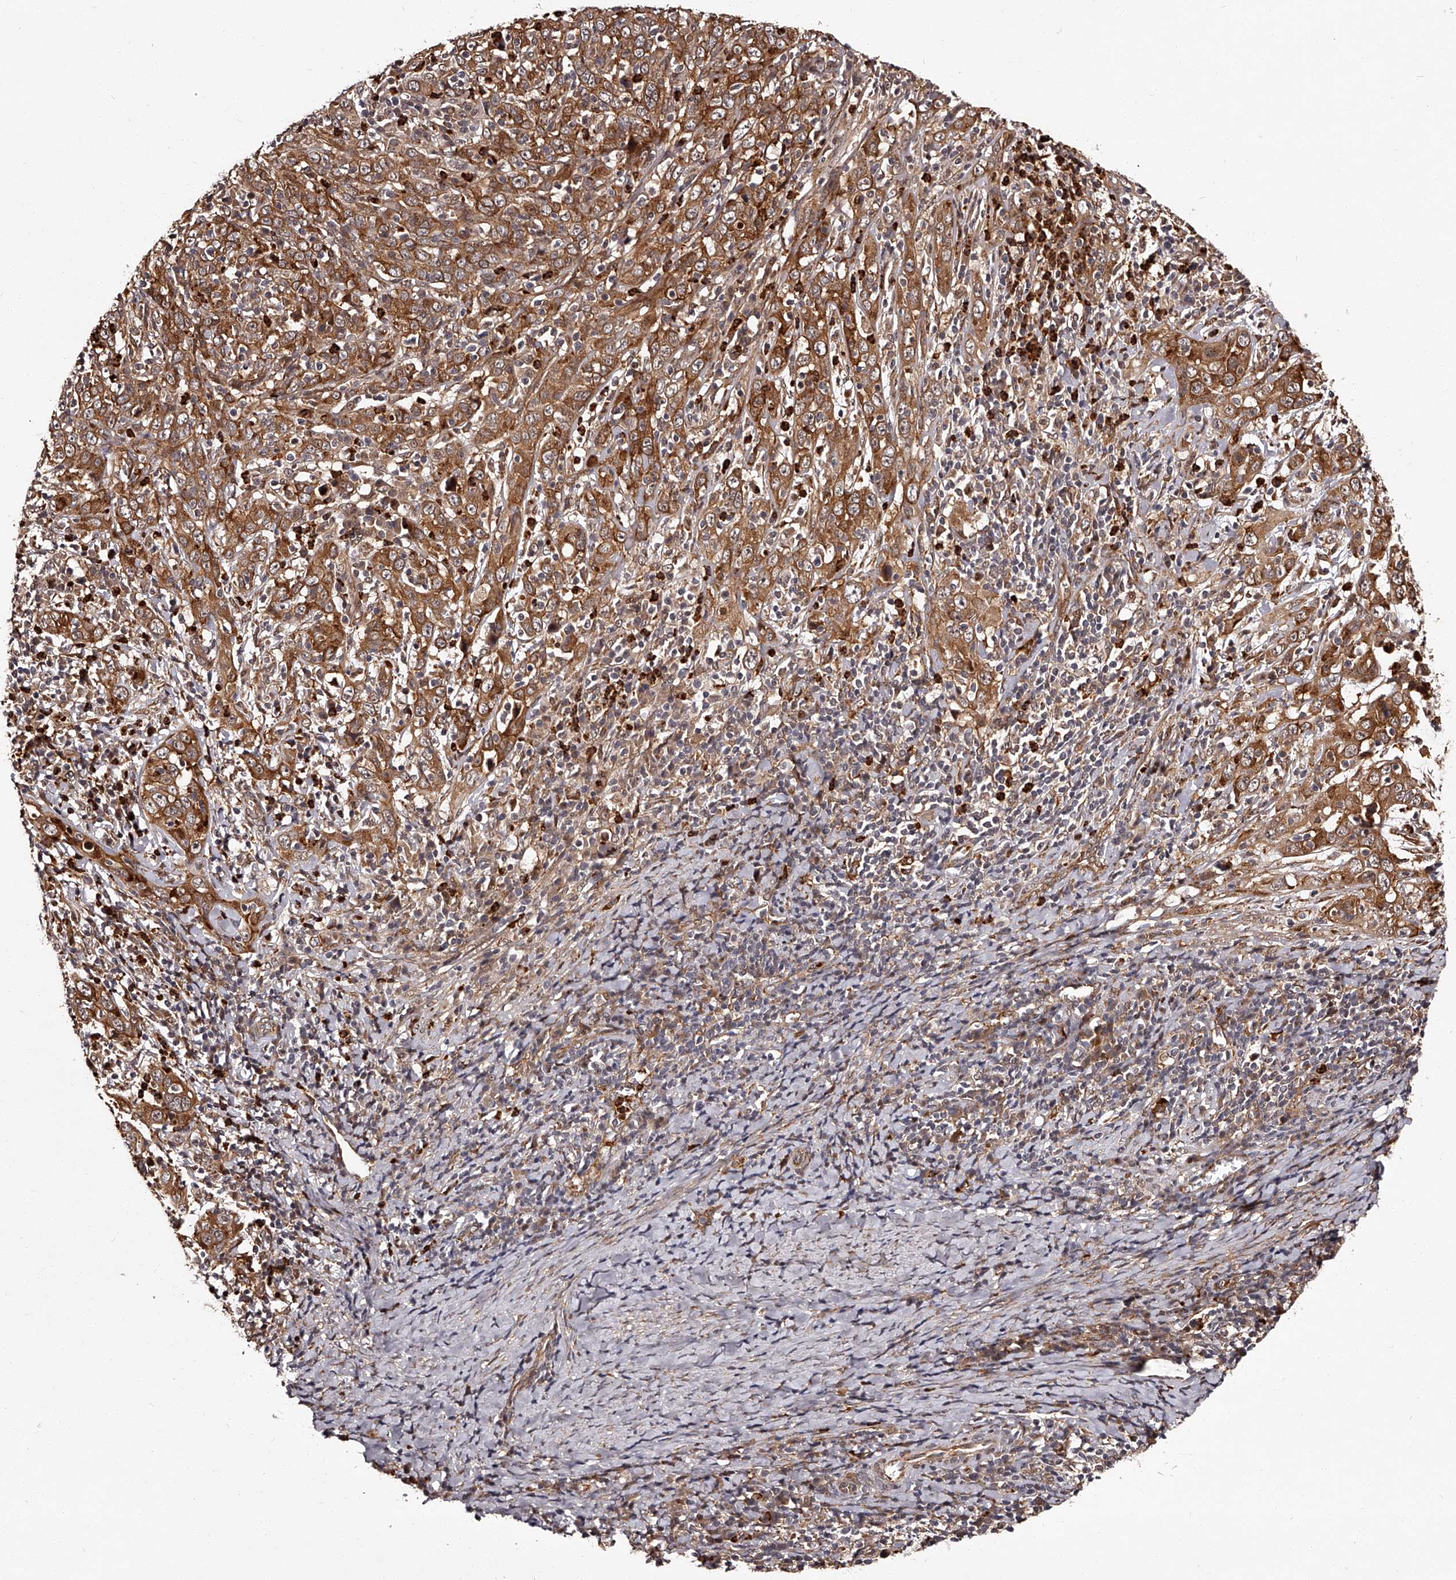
{"staining": {"intensity": "moderate", "quantity": ">75%", "location": "cytoplasmic/membranous"}, "tissue": "cervical cancer", "cell_type": "Tumor cells", "image_type": "cancer", "snomed": [{"axis": "morphology", "description": "Squamous cell carcinoma, NOS"}, {"axis": "topography", "description": "Cervix"}], "caption": "This histopathology image displays cervical cancer stained with immunohistochemistry (IHC) to label a protein in brown. The cytoplasmic/membranous of tumor cells show moderate positivity for the protein. Nuclei are counter-stained blue.", "gene": "RSC1A1", "patient": {"sex": "female", "age": 46}}